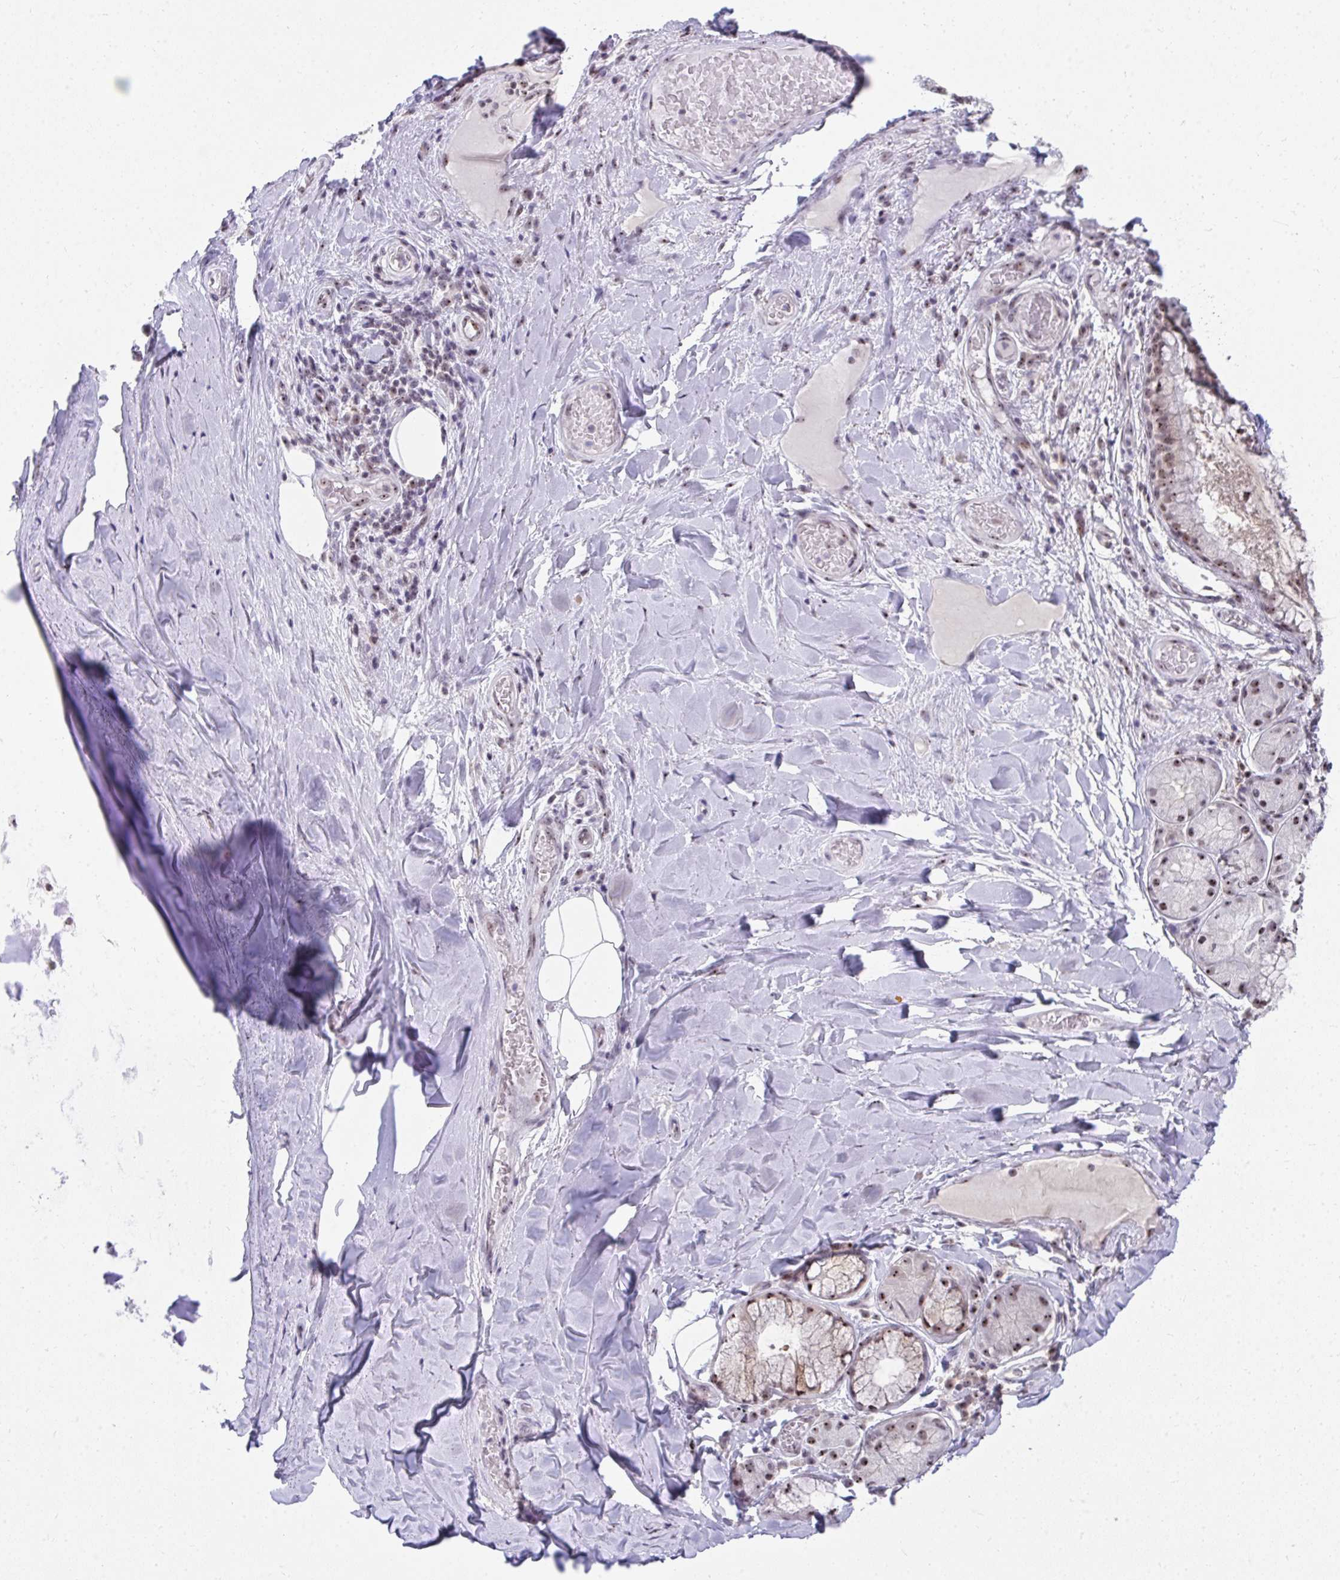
{"staining": {"intensity": "negative", "quantity": "none", "location": "none"}, "tissue": "adipose tissue", "cell_type": "Adipocytes", "image_type": "normal", "snomed": [{"axis": "morphology", "description": "Normal tissue, NOS"}, {"axis": "topography", "description": "Cartilage tissue"}, {"axis": "topography", "description": "Bronchus"}], "caption": "Photomicrograph shows no protein expression in adipocytes of normal adipose tissue. Brightfield microscopy of immunohistochemistry stained with DAB (3,3'-diaminobenzidine) (brown) and hematoxylin (blue), captured at high magnification.", "gene": "HIRA", "patient": {"sex": "male", "age": 64}}